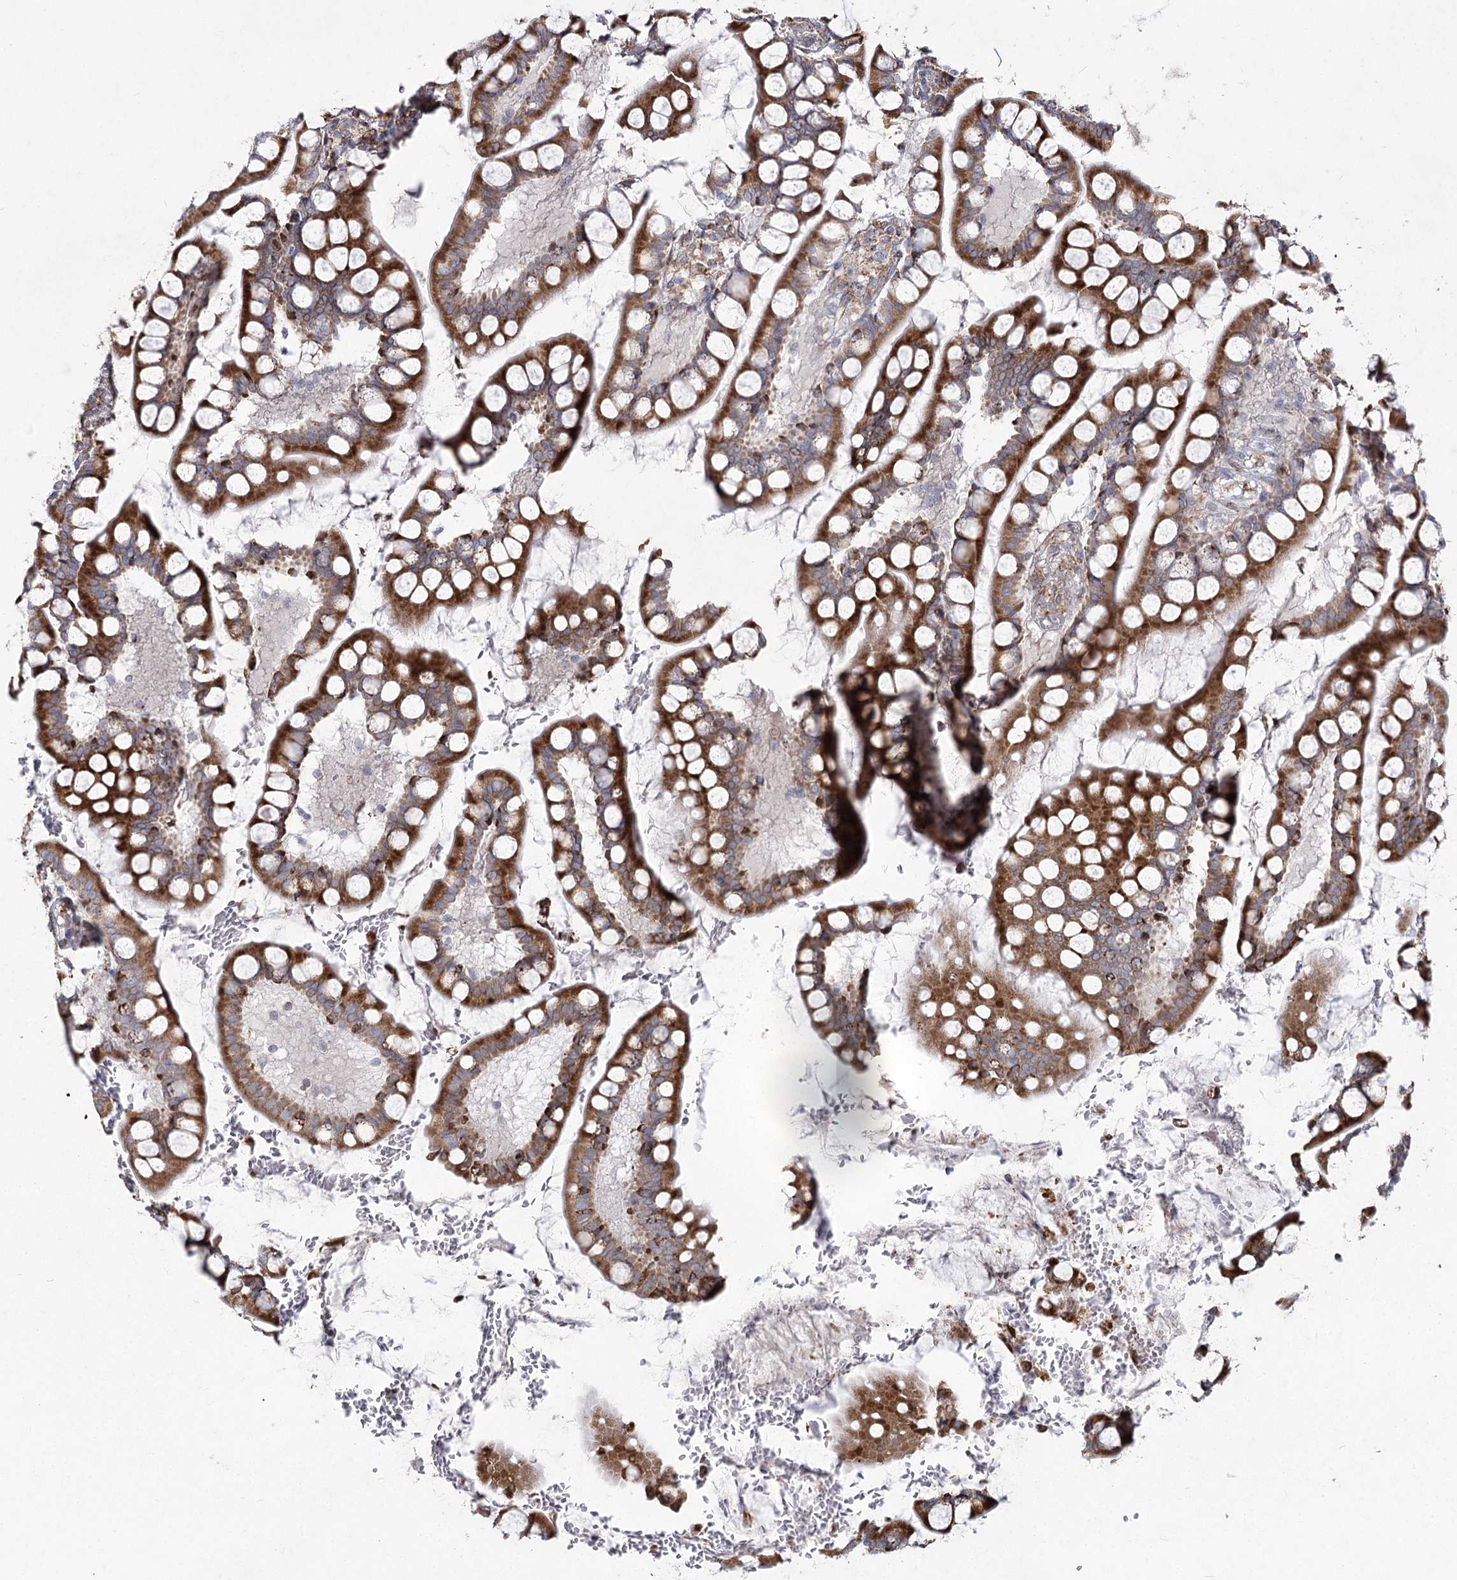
{"staining": {"intensity": "strong", "quantity": ">75%", "location": "cytoplasmic/membranous"}, "tissue": "small intestine", "cell_type": "Glandular cells", "image_type": "normal", "snomed": [{"axis": "morphology", "description": "Normal tissue, NOS"}, {"axis": "topography", "description": "Small intestine"}], "caption": "Immunohistochemistry (DAB) staining of benign human small intestine displays strong cytoplasmic/membranous protein staining in about >75% of glandular cells.", "gene": "NHLRC2", "patient": {"sex": "male", "age": 52}}